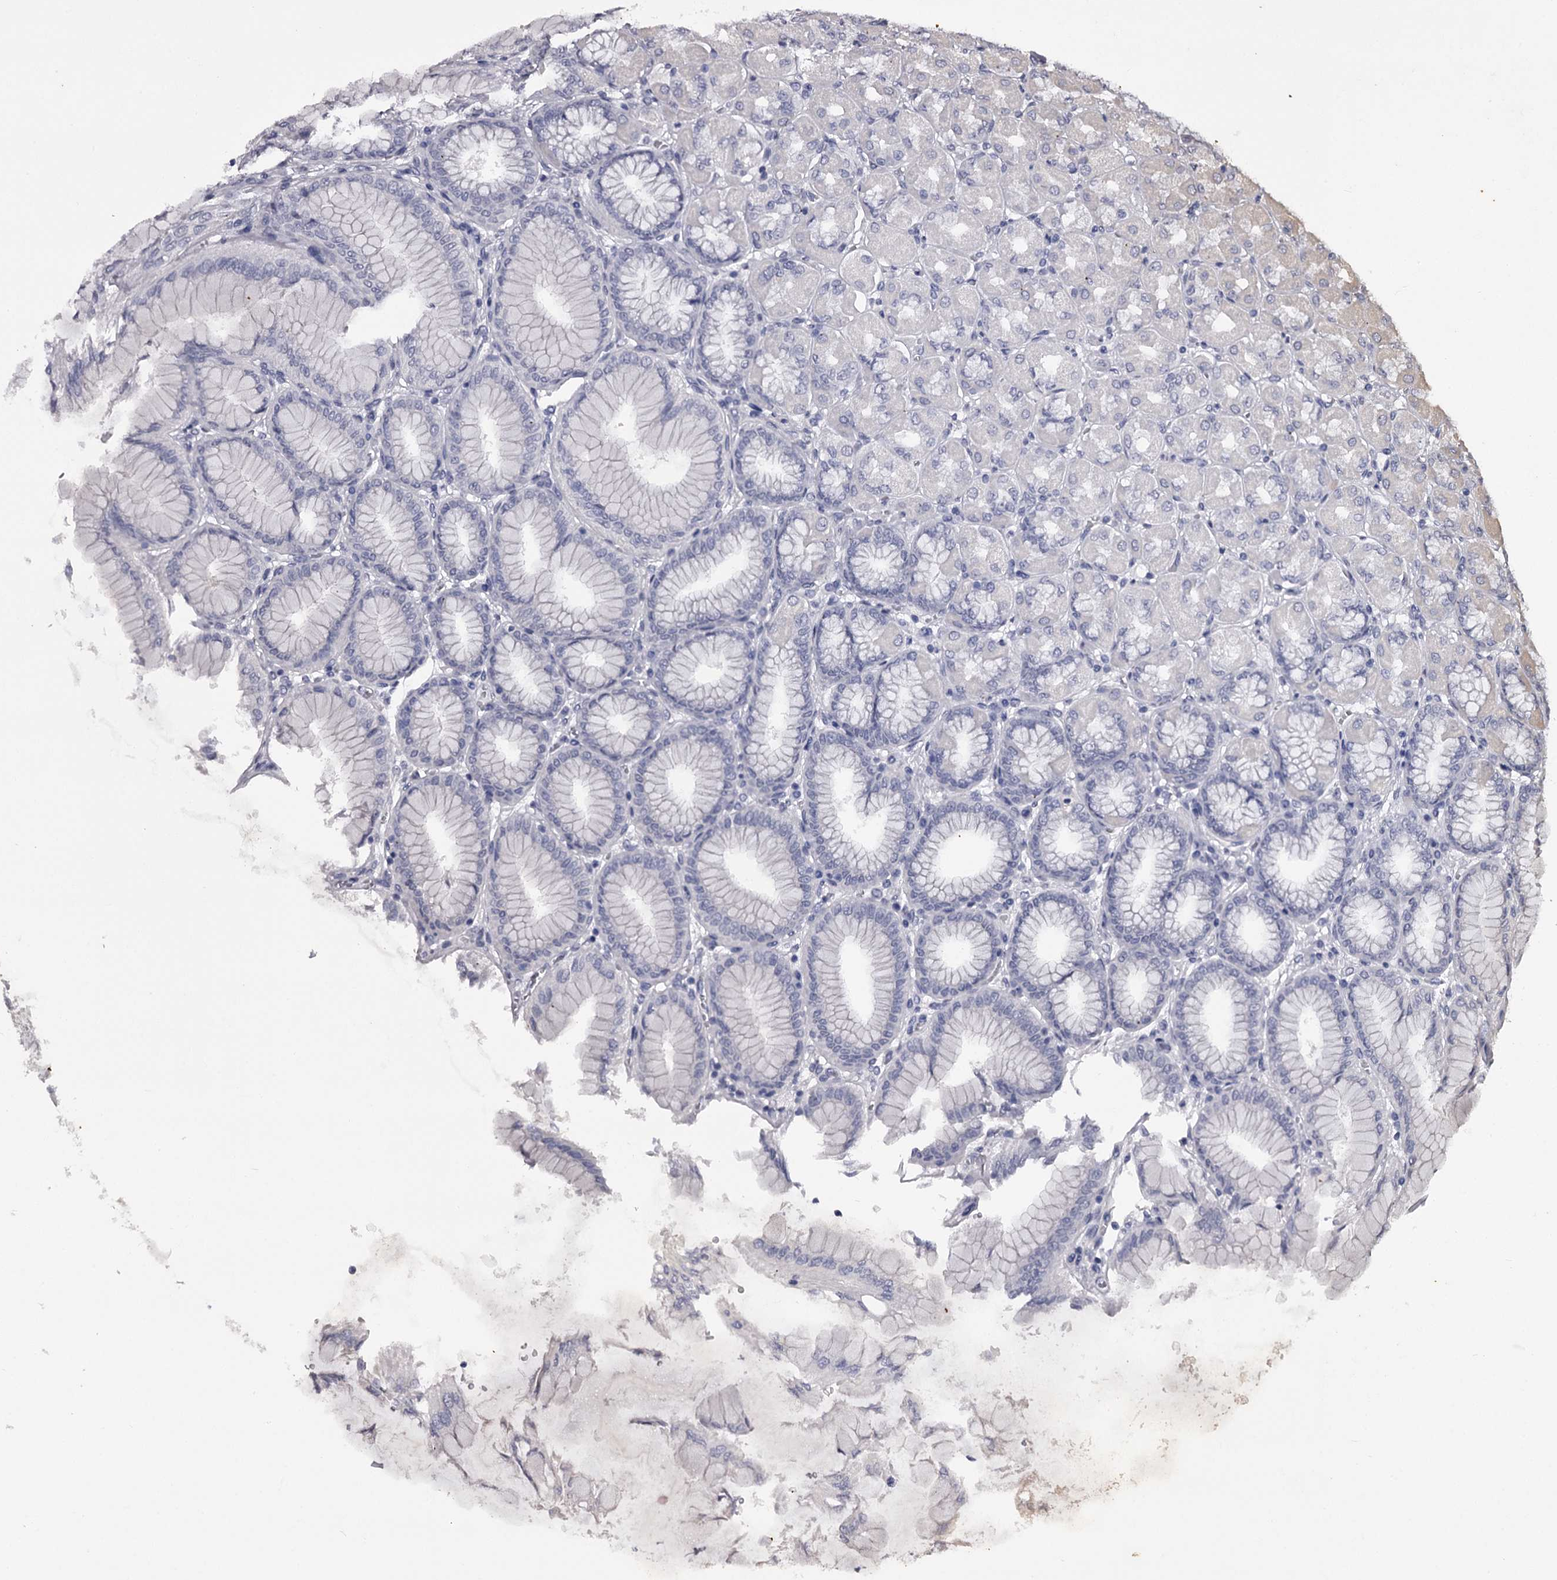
{"staining": {"intensity": "negative", "quantity": "none", "location": "none"}, "tissue": "stomach", "cell_type": "Glandular cells", "image_type": "normal", "snomed": [{"axis": "morphology", "description": "Normal tissue, NOS"}, {"axis": "topography", "description": "Stomach, upper"}], "caption": "This histopathology image is of benign stomach stained with immunohistochemistry (IHC) to label a protein in brown with the nuclei are counter-stained blue. There is no positivity in glandular cells.", "gene": "OVOL2", "patient": {"sex": "female", "age": 56}}